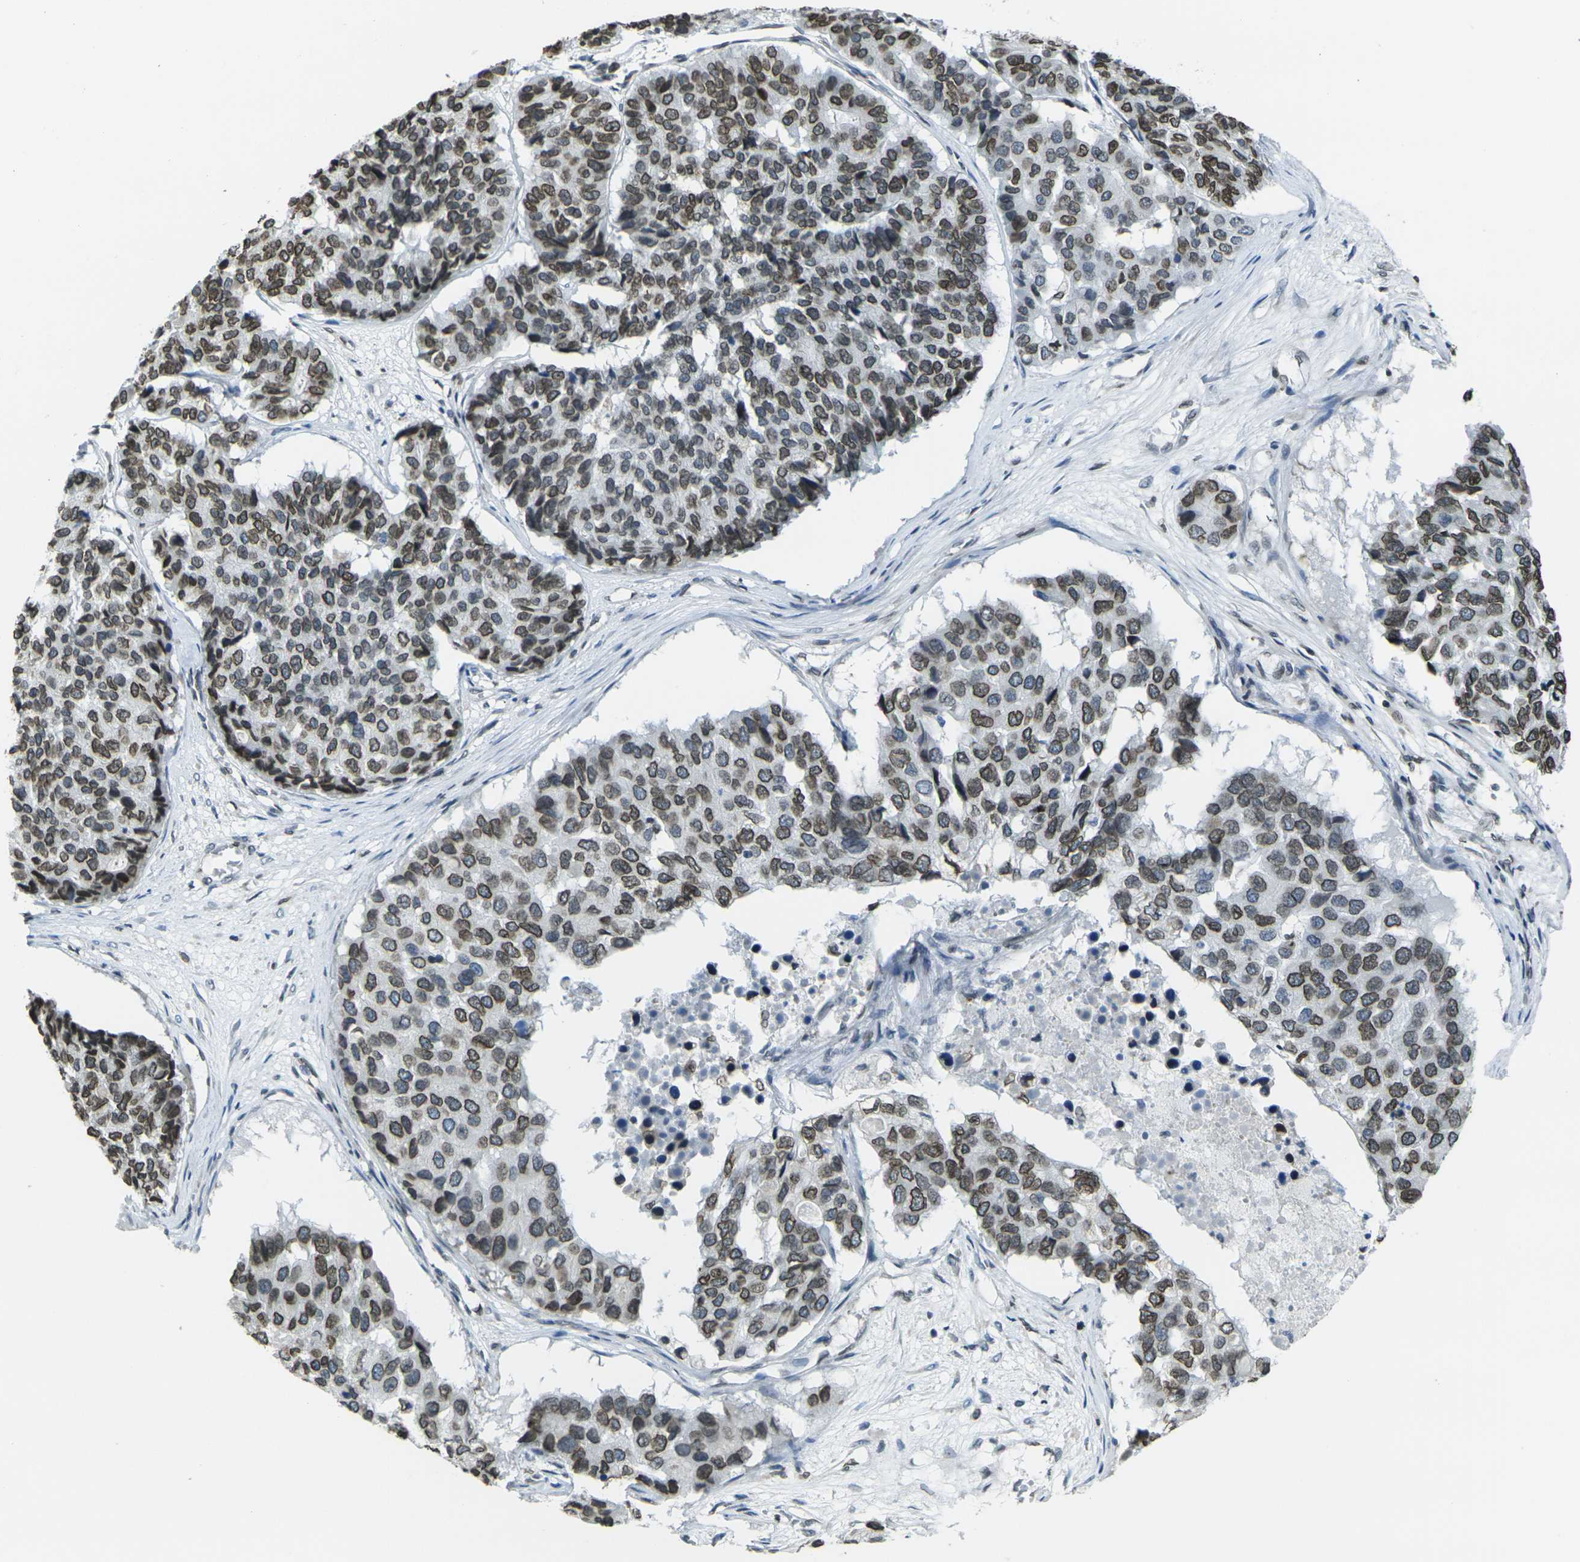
{"staining": {"intensity": "moderate", "quantity": ">75%", "location": "cytoplasmic/membranous,nuclear"}, "tissue": "pancreatic cancer", "cell_type": "Tumor cells", "image_type": "cancer", "snomed": [{"axis": "morphology", "description": "Adenocarcinoma, NOS"}, {"axis": "topography", "description": "Pancreas"}], "caption": "This histopathology image reveals immunohistochemistry (IHC) staining of human adenocarcinoma (pancreatic), with medium moderate cytoplasmic/membranous and nuclear positivity in about >75% of tumor cells.", "gene": "BRDT", "patient": {"sex": "male", "age": 50}}